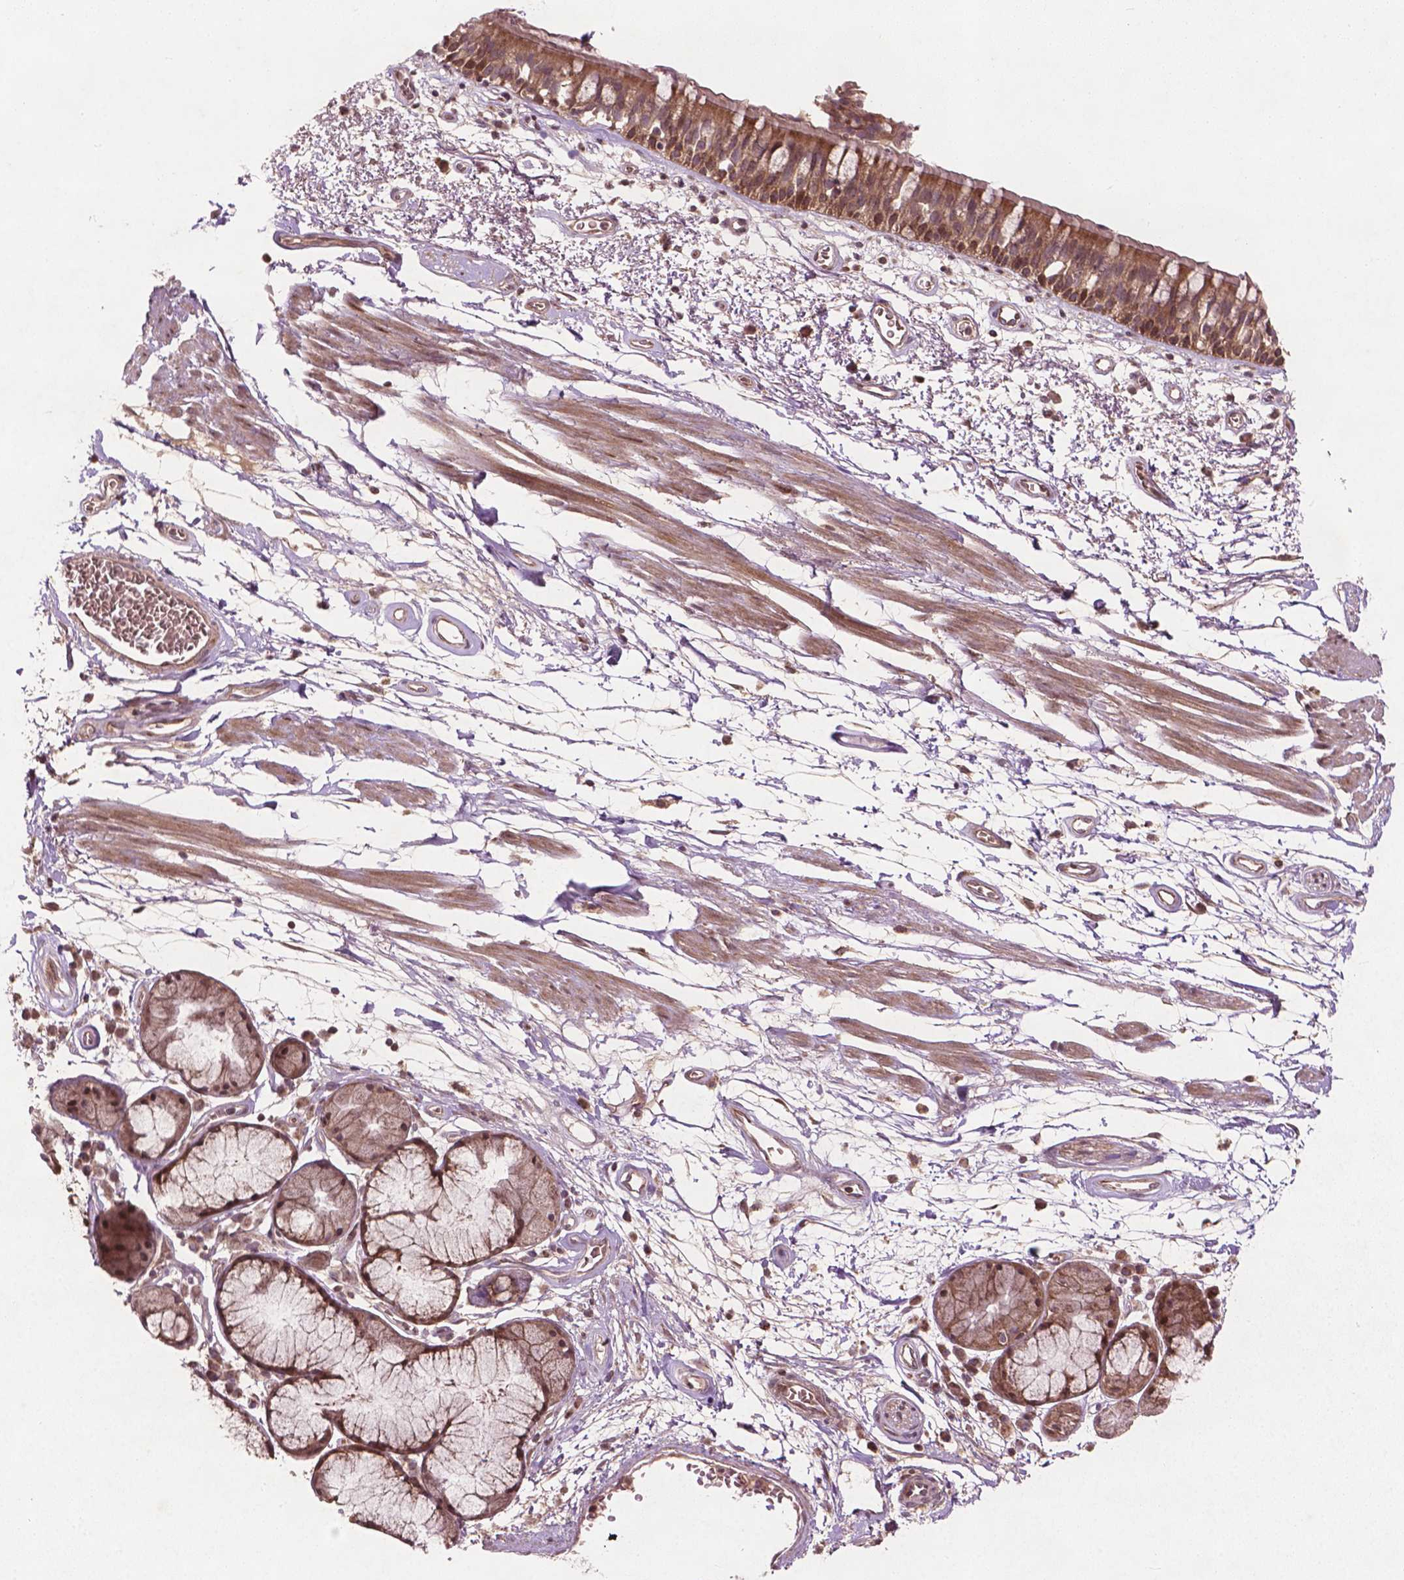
{"staining": {"intensity": "strong", "quantity": ">75%", "location": "cytoplasmic/membranous"}, "tissue": "bronchus", "cell_type": "Respiratory epithelial cells", "image_type": "normal", "snomed": [{"axis": "morphology", "description": "Normal tissue, NOS"}, {"axis": "morphology", "description": "Squamous cell carcinoma, NOS"}, {"axis": "topography", "description": "Cartilage tissue"}, {"axis": "topography", "description": "Bronchus"}, {"axis": "topography", "description": "Lung"}], "caption": "About >75% of respiratory epithelial cells in normal bronchus display strong cytoplasmic/membranous protein expression as visualized by brown immunohistochemical staining.", "gene": "B3GALNT2", "patient": {"sex": "male", "age": 66}}